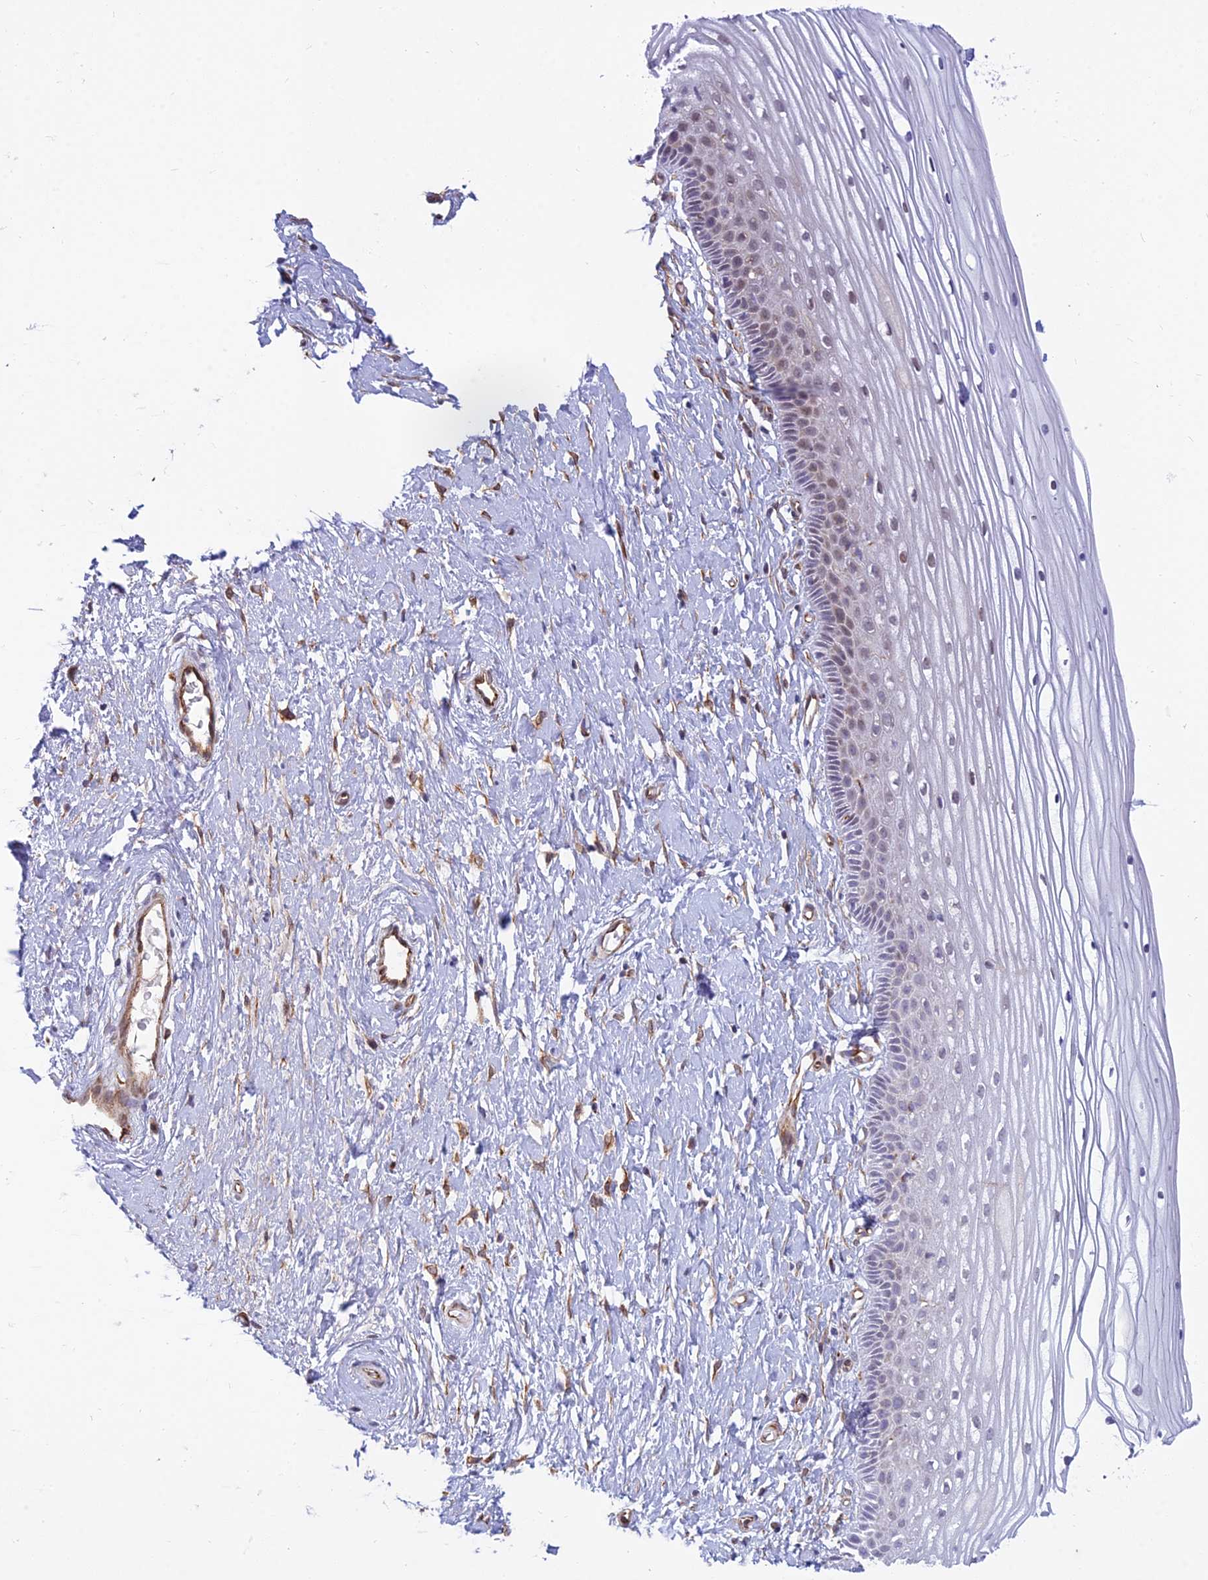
{"staining": {"intensity": "moderate", "quantity": "<25%", "location": "nuclear"}, "tissue": "vagina", "cell_type": "Squamous epithelial cells", "image_type": "normal", "snomed": [{"axis": "morphology", "description": "Normal tissue, NOS"}, {"axis": "topography", "description": "Vagina"}, {"axis": "topography", "description": "Cervix"}], "caption": "Vagina stained for a protein exhibits moderate nuclear positivity in squamous epithelial cells. Immunohistochemistry stains the protein in brown and the nuclei are stained blue.", "gene": "SAPCD2", "patient": {"sex": "female", "age": 40}}